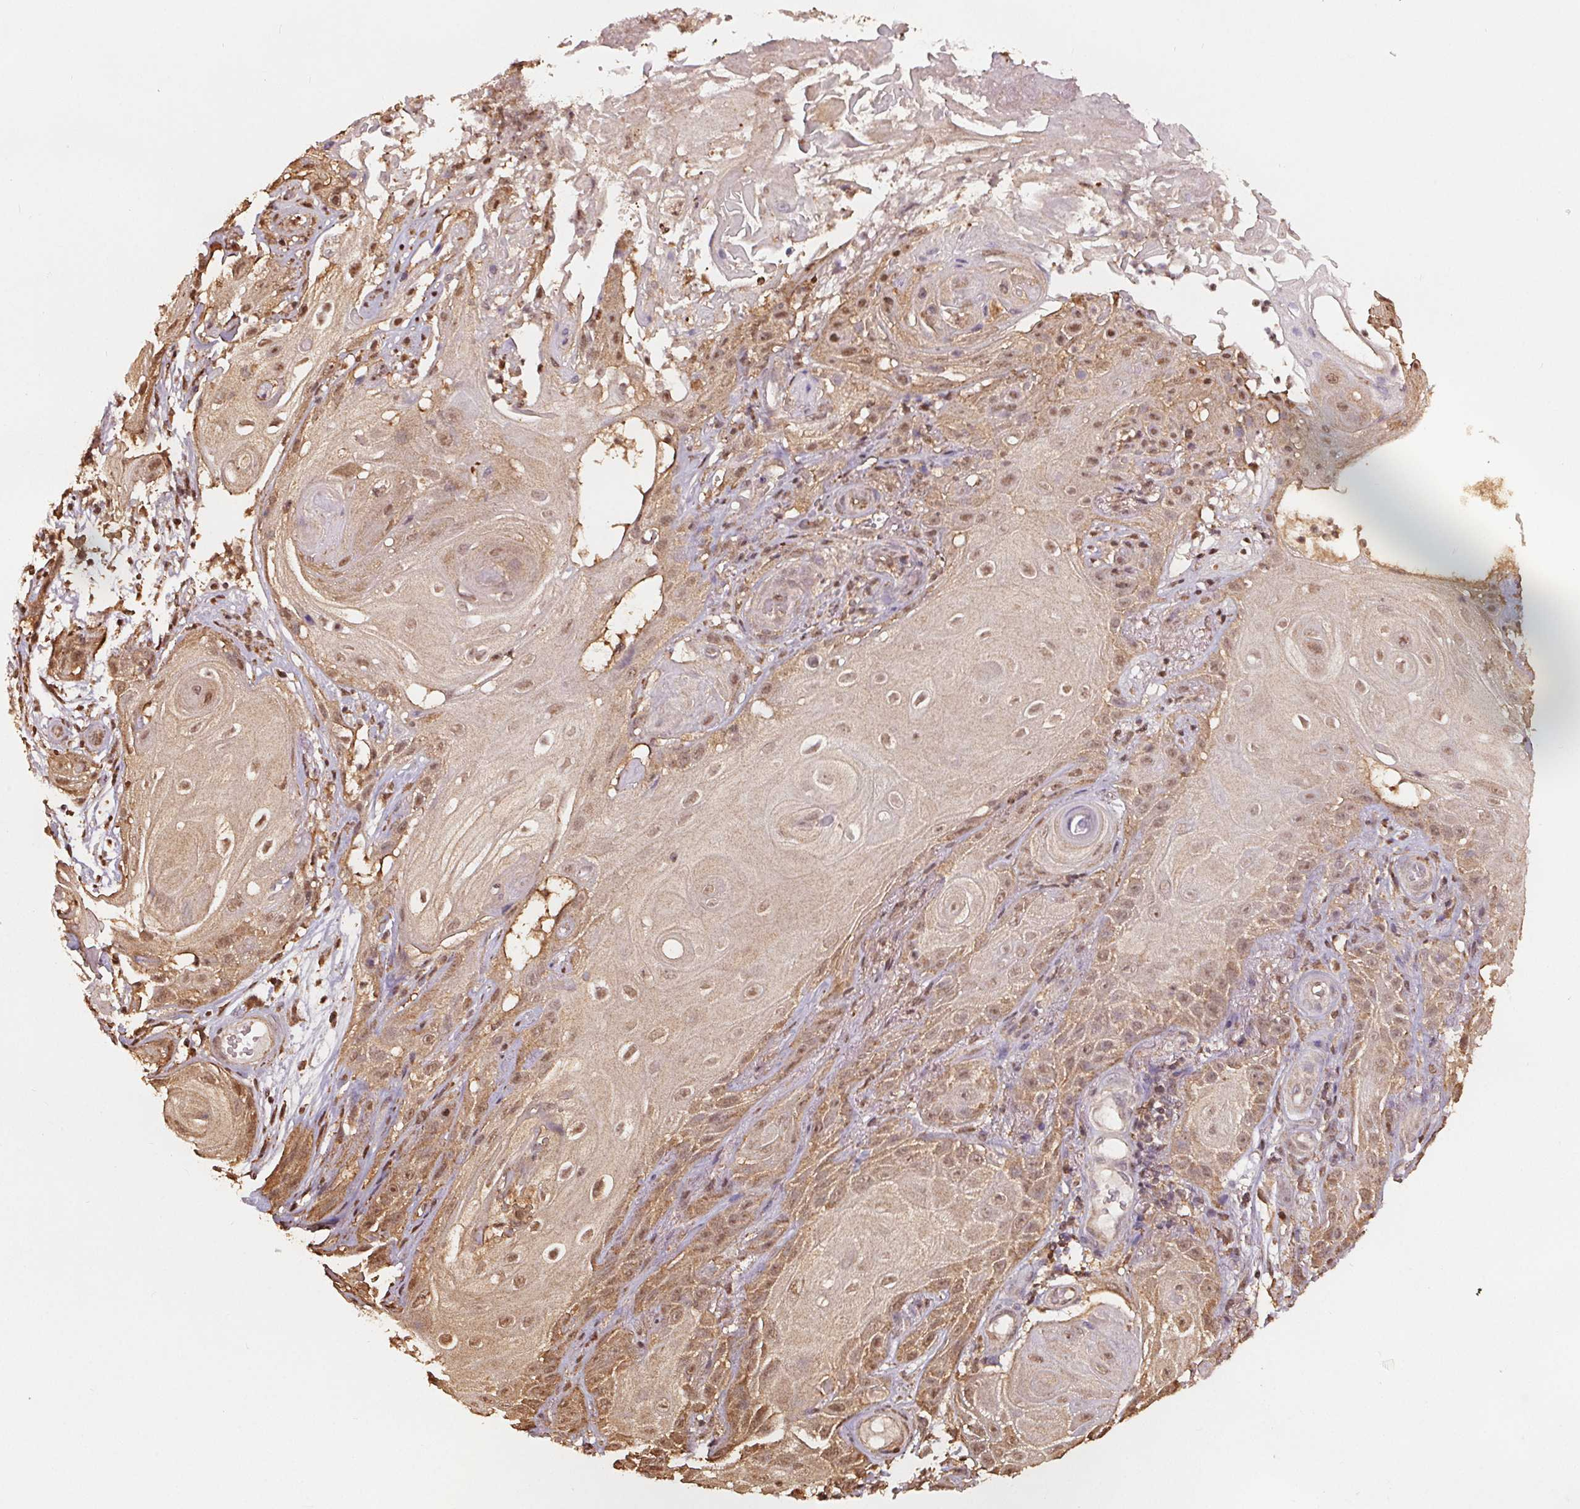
{"staining": {"intensity": "moderate", "quantity": ">75%", "location": "cytoplasmic/membranous,nuclear"}, "tissue": "skin cancer", "cell_type": "Tumor cells", "image_type": "cancer", "snomed": [{"axis": "morphology", "description": "Squamous cell carcinoma, NOS"}, {"axis": "topography", "description": "Skin"}], "caption": "Protein expression analysis of human skin cancer reveals moderate cytoplasmic/membranous and nuclear staining in about >75% of tumor cells. Using DAB (brown) and hematoxylin (blue) stains, captured at high magnification using brightfield microscopy.", "gene": "ENO1", "patient": {"sex": "male", "age": 62}}